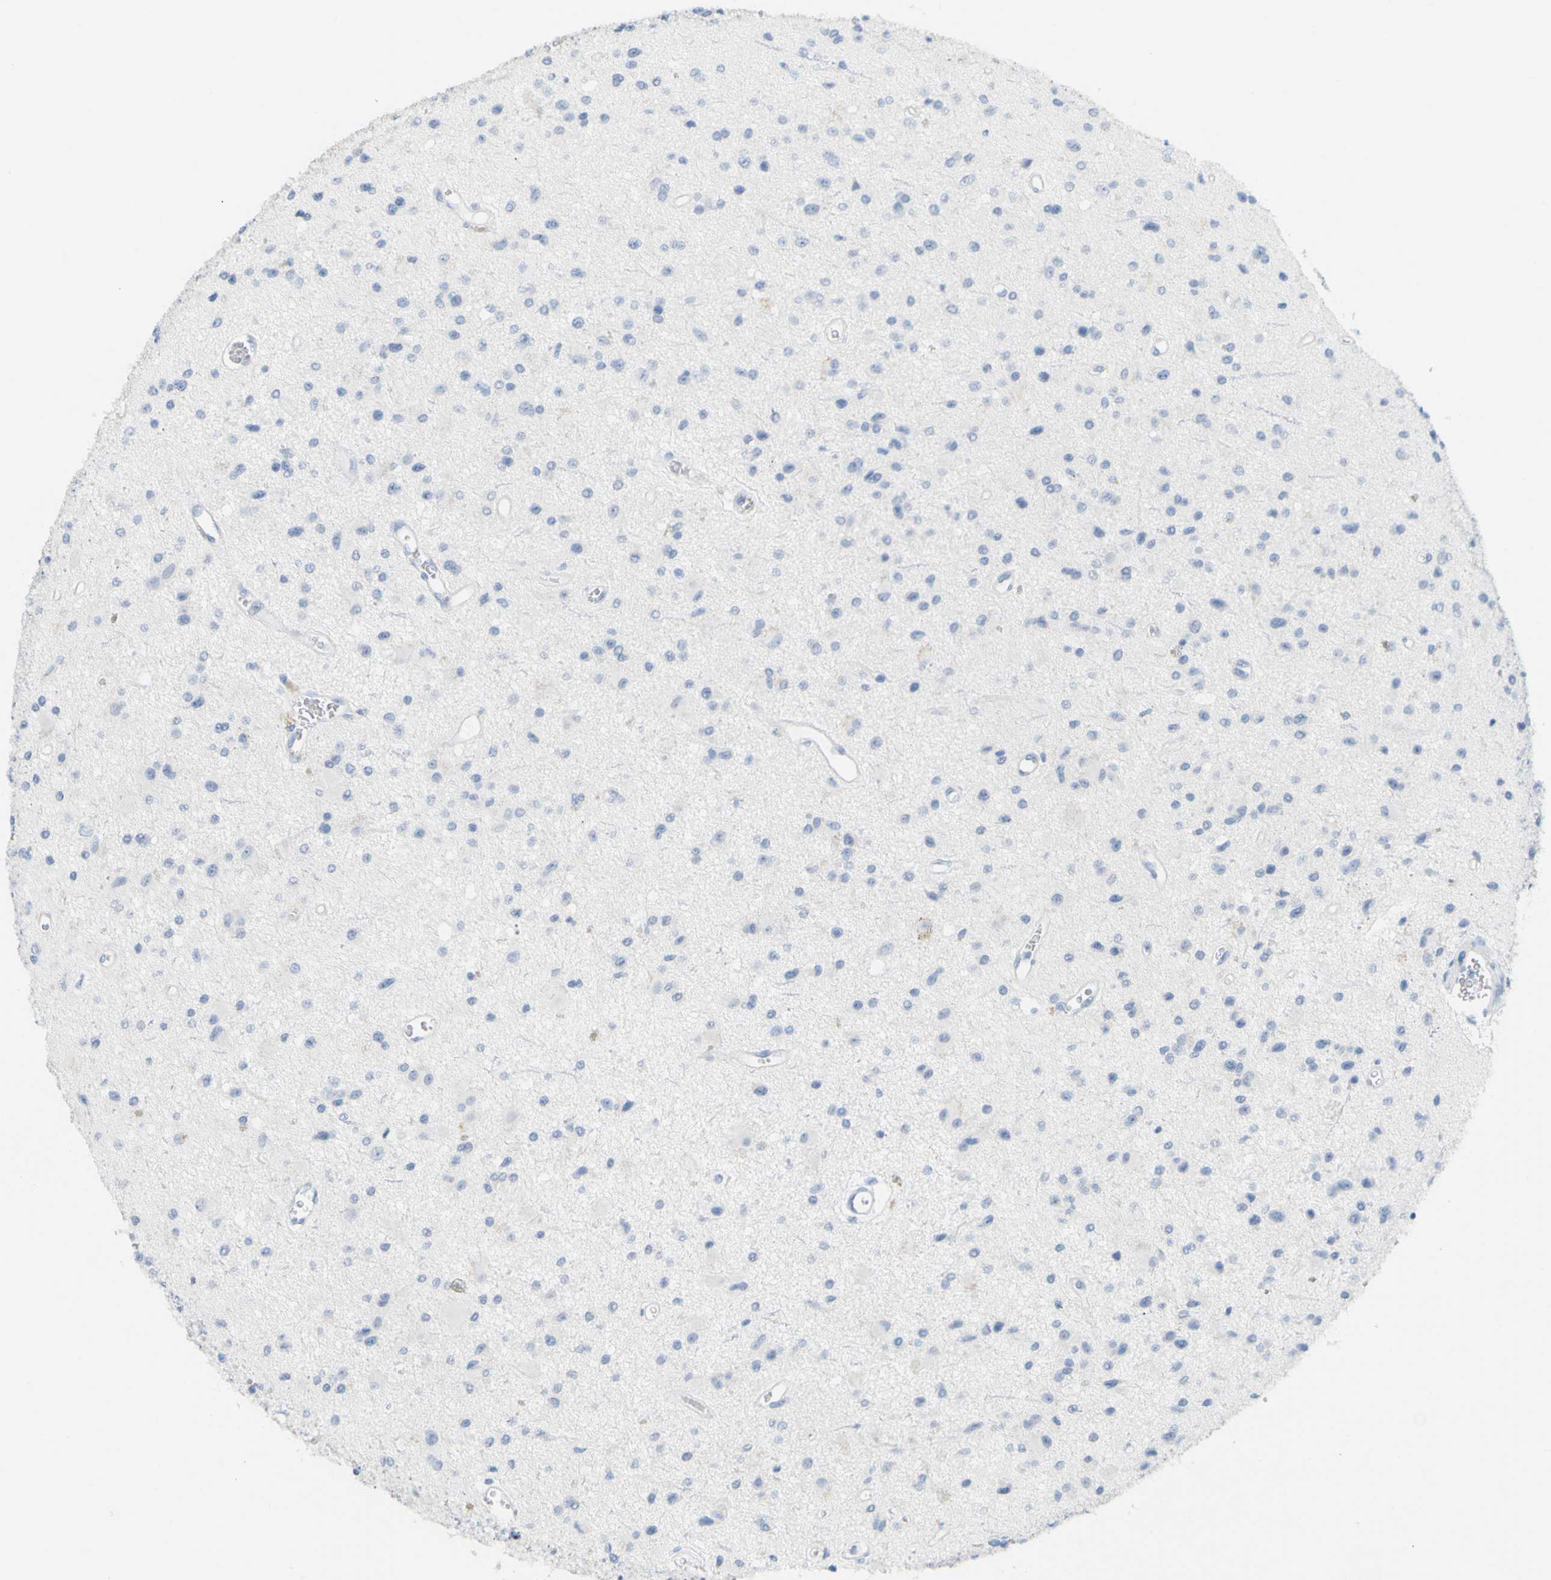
{"staining": {"intensity": "negative", "quantity": "none", "location": "none"}, "tissue": "glioma", "cell_type": "Tumor cells", "image_type": "cancer", "snomed": [{"axis": "morphology", "description": "Glioma, malignant, Low grade"}, {"axis": "topography", "description": "Brain"}], "caption": "Immunohistochemical staining of malignant glioma (low-grade) shows no significant positivity in tumor cells.", "gene": "OPN1SW", "patient": {"sex": "male", "age": 58}}